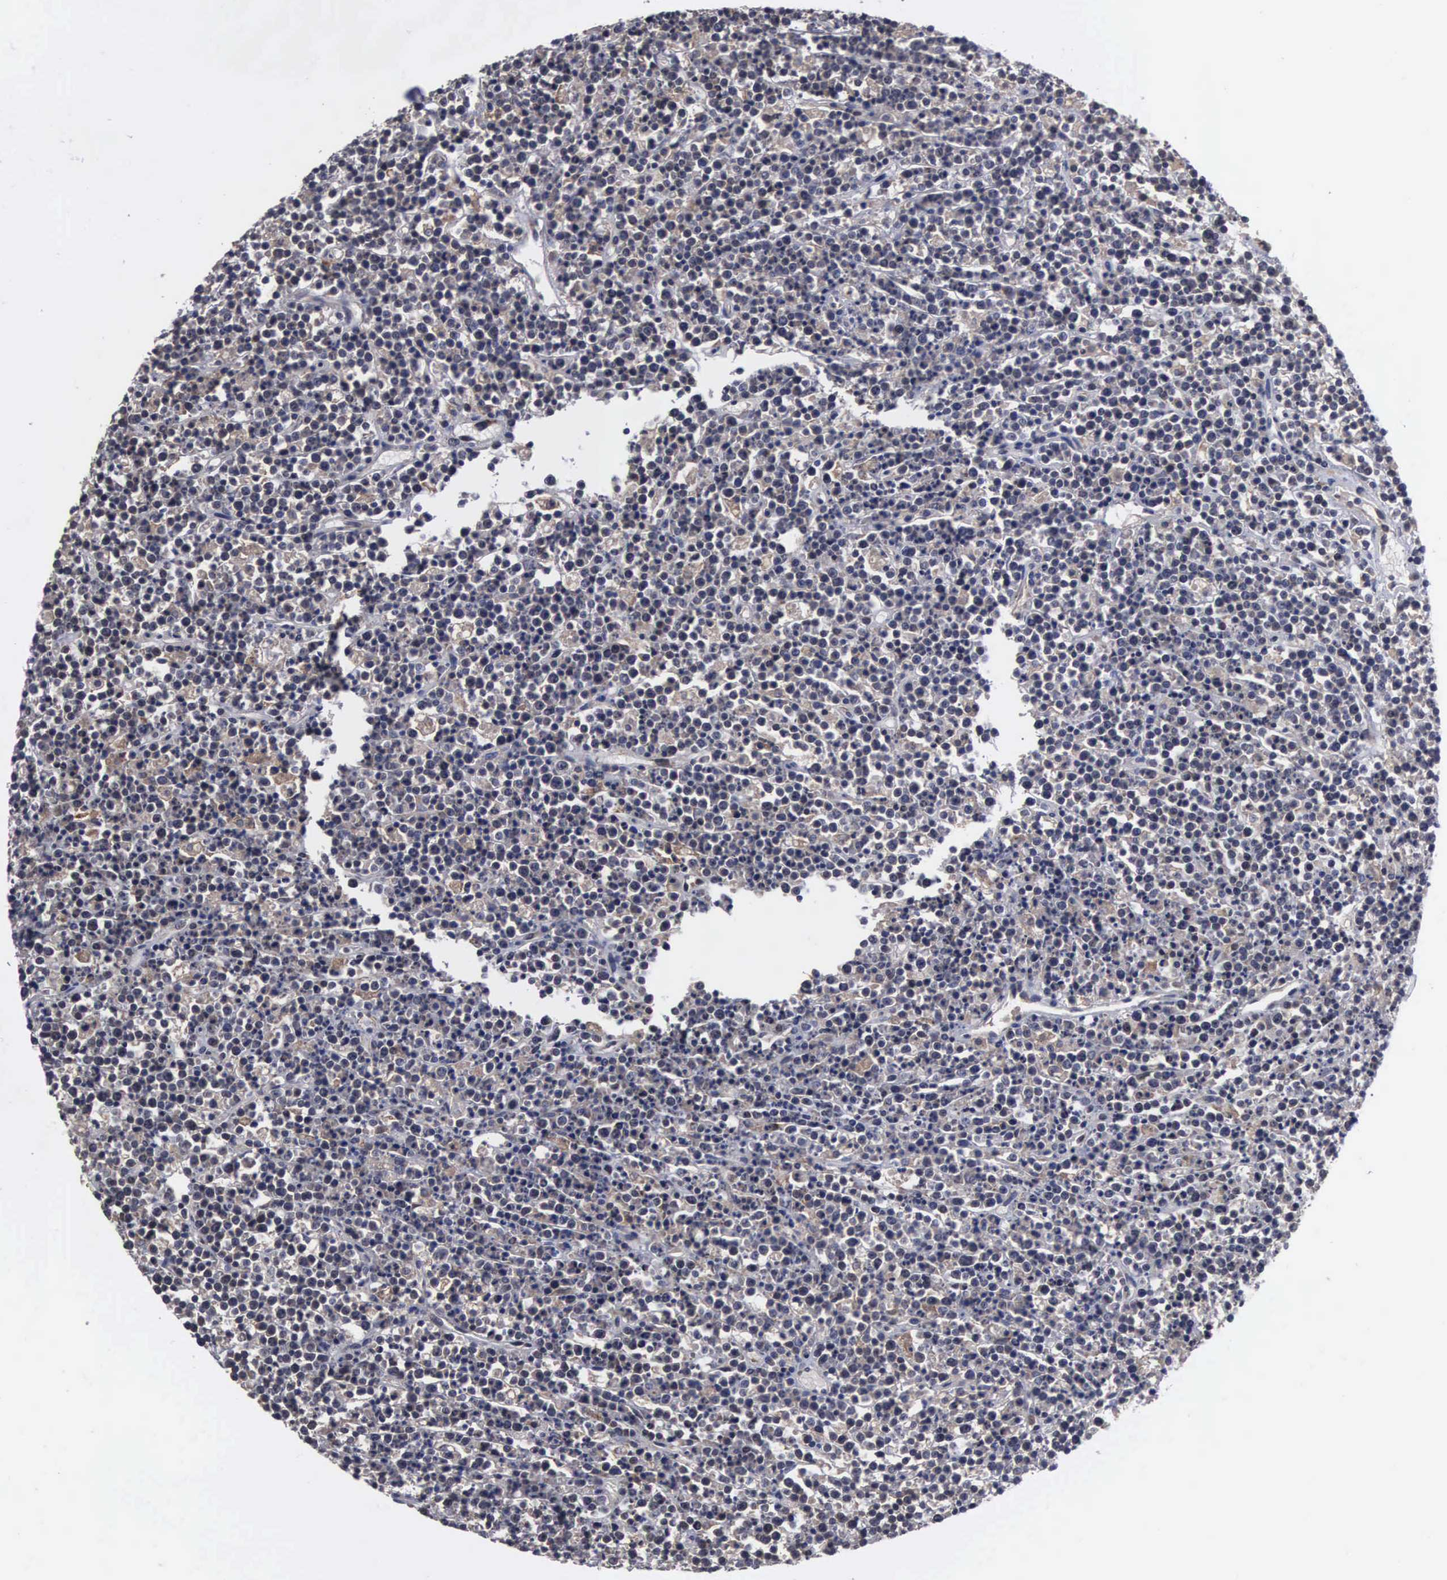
{"staining": {"intensity": "negative", "quantity": "none", "location": "none"}, "tissue": "lymphoma", "cell_type": "Tumor cells", "image_type": "cancer", "snomed": [{"axis": "morphology", "description": "Malignant lymphoma, non-Hodgkin's type, High grade"}, {"axis": "topography", "description": "Ovary"}], "caption": "The IHC photomicrograph has no significant staining in tumor cells of lymphoma tissue.", "gene": "TRMT5", "patient": {"sex": "female", "age": 56}}